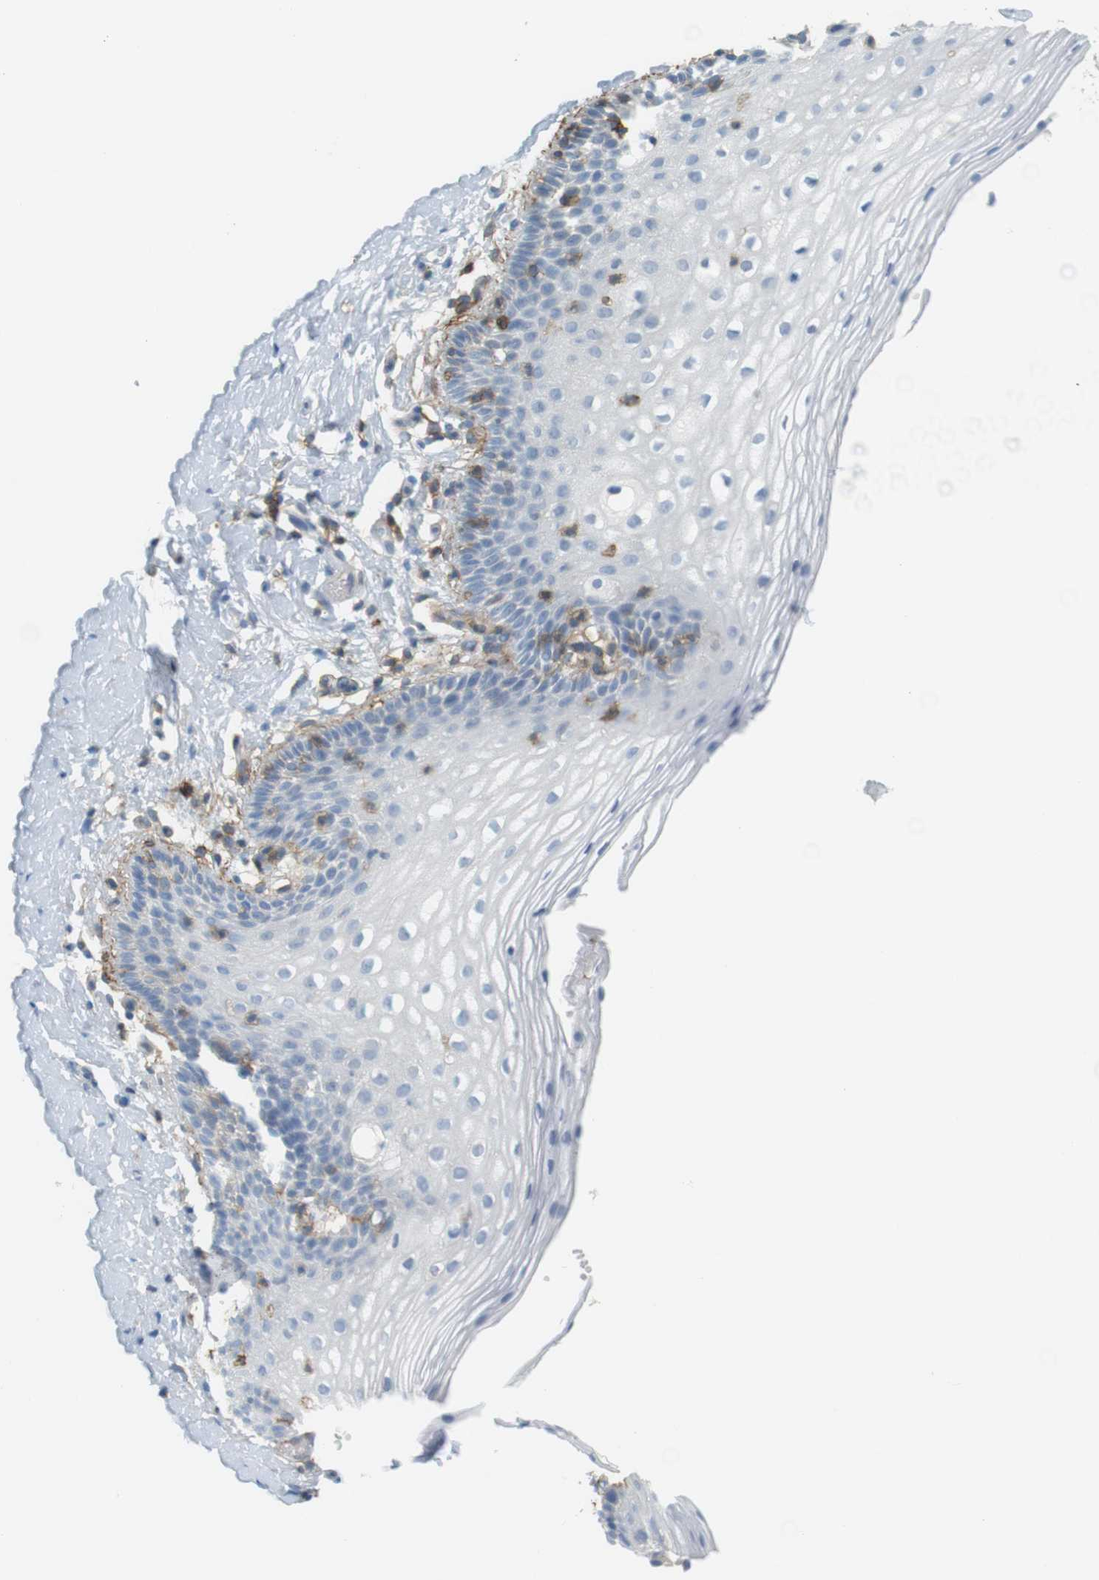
{"staining": {"intensity": "negative", "quantity": "none", "location": "none"}, "tissue": "vagina", "cell_type": "Squamous epithelial cells", "image_type": "normal", "snomed": [{"axis": "morphology", "description": "Normal tissue, NOS"}, {"axis": "topography", "description": "Vagina"}], "caption": "Unremarkable vagina was stained to show a protein in brown. There is no significant positivity in squamous epithelial cells. (IHC, brightfield microscopy, high magnification).", "gene": "F2R", "patient": {"sex": "female", "age": 55}}